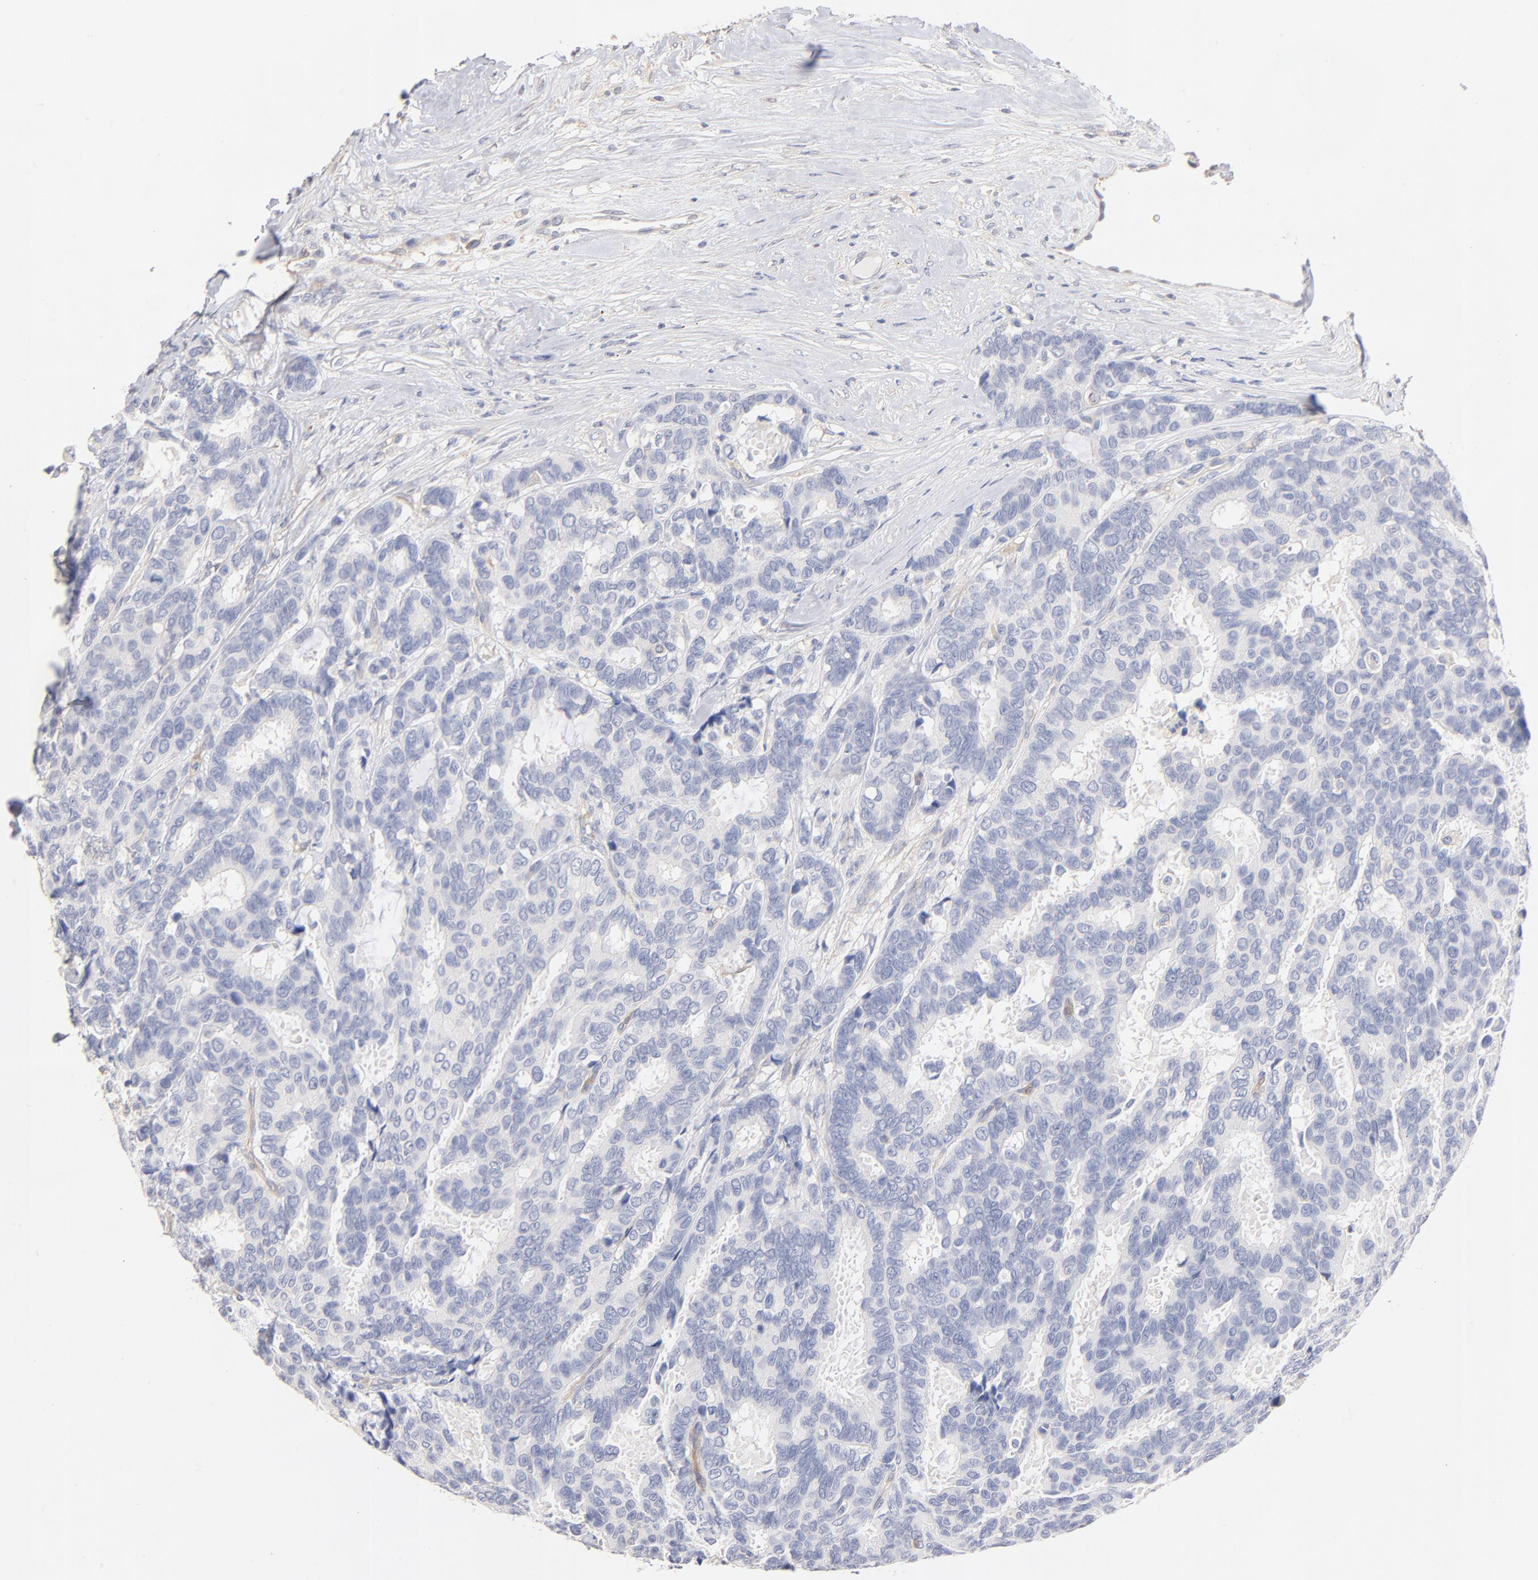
{"staining": {"intensity": "negative", "quantity": "none", "location": "none"}, "tissue": "breast cancer", "cell_type": "Tumor cells", "image_type": "cancer", "snomed": [{"axis": "morphology", "description": "Duct carcinoma"}, {"axis": "topography", "description": "Breast"}], "caption": "Photomicrograph shows no protein staining in tumor cells of breast cancer tissue.", "gene": "ITGA8", "patient": {"sex": "female", "age": 87}}